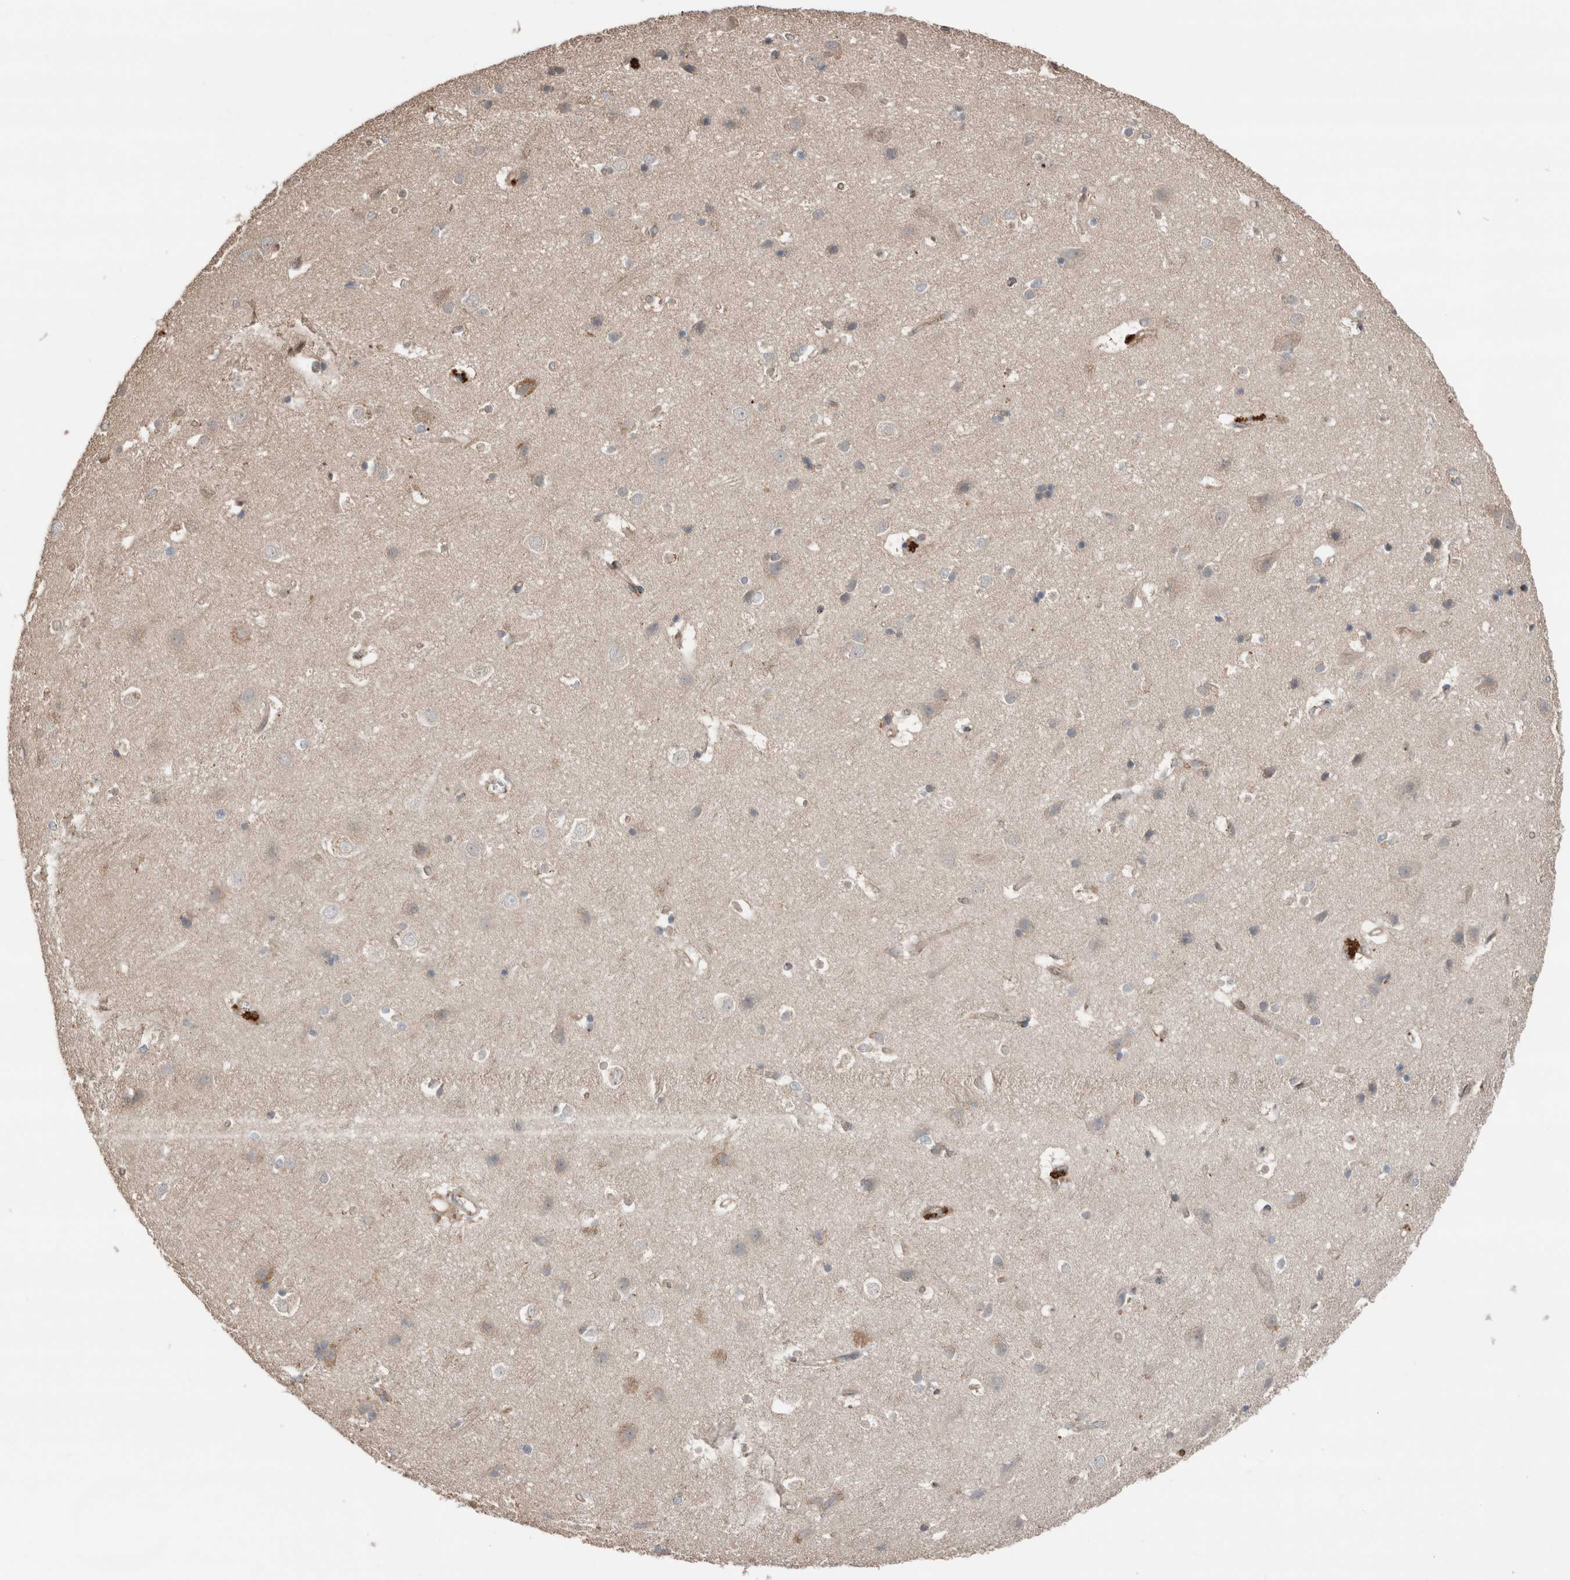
{"staining": {"intensity": "moderate", "quantity": "<25%", "location": "cytoplasmic/membranous"}, "tissue": "cerebral cortex", "cell_type": "Endothelial cells", "image_type": "normal", "snomed": [{"axis": "morphology", "description": "Normal tissue, NOS"}, {"axis": "topography", "description": "Cerebral cortex"}], "caption": "Moderate cytoplasmic/membranous staining is identified in approximately <25% of endothelial cells in benign cerebral cortex.", "gene": "ERAP2", "patient": {"sex": "male", "age": 54}}